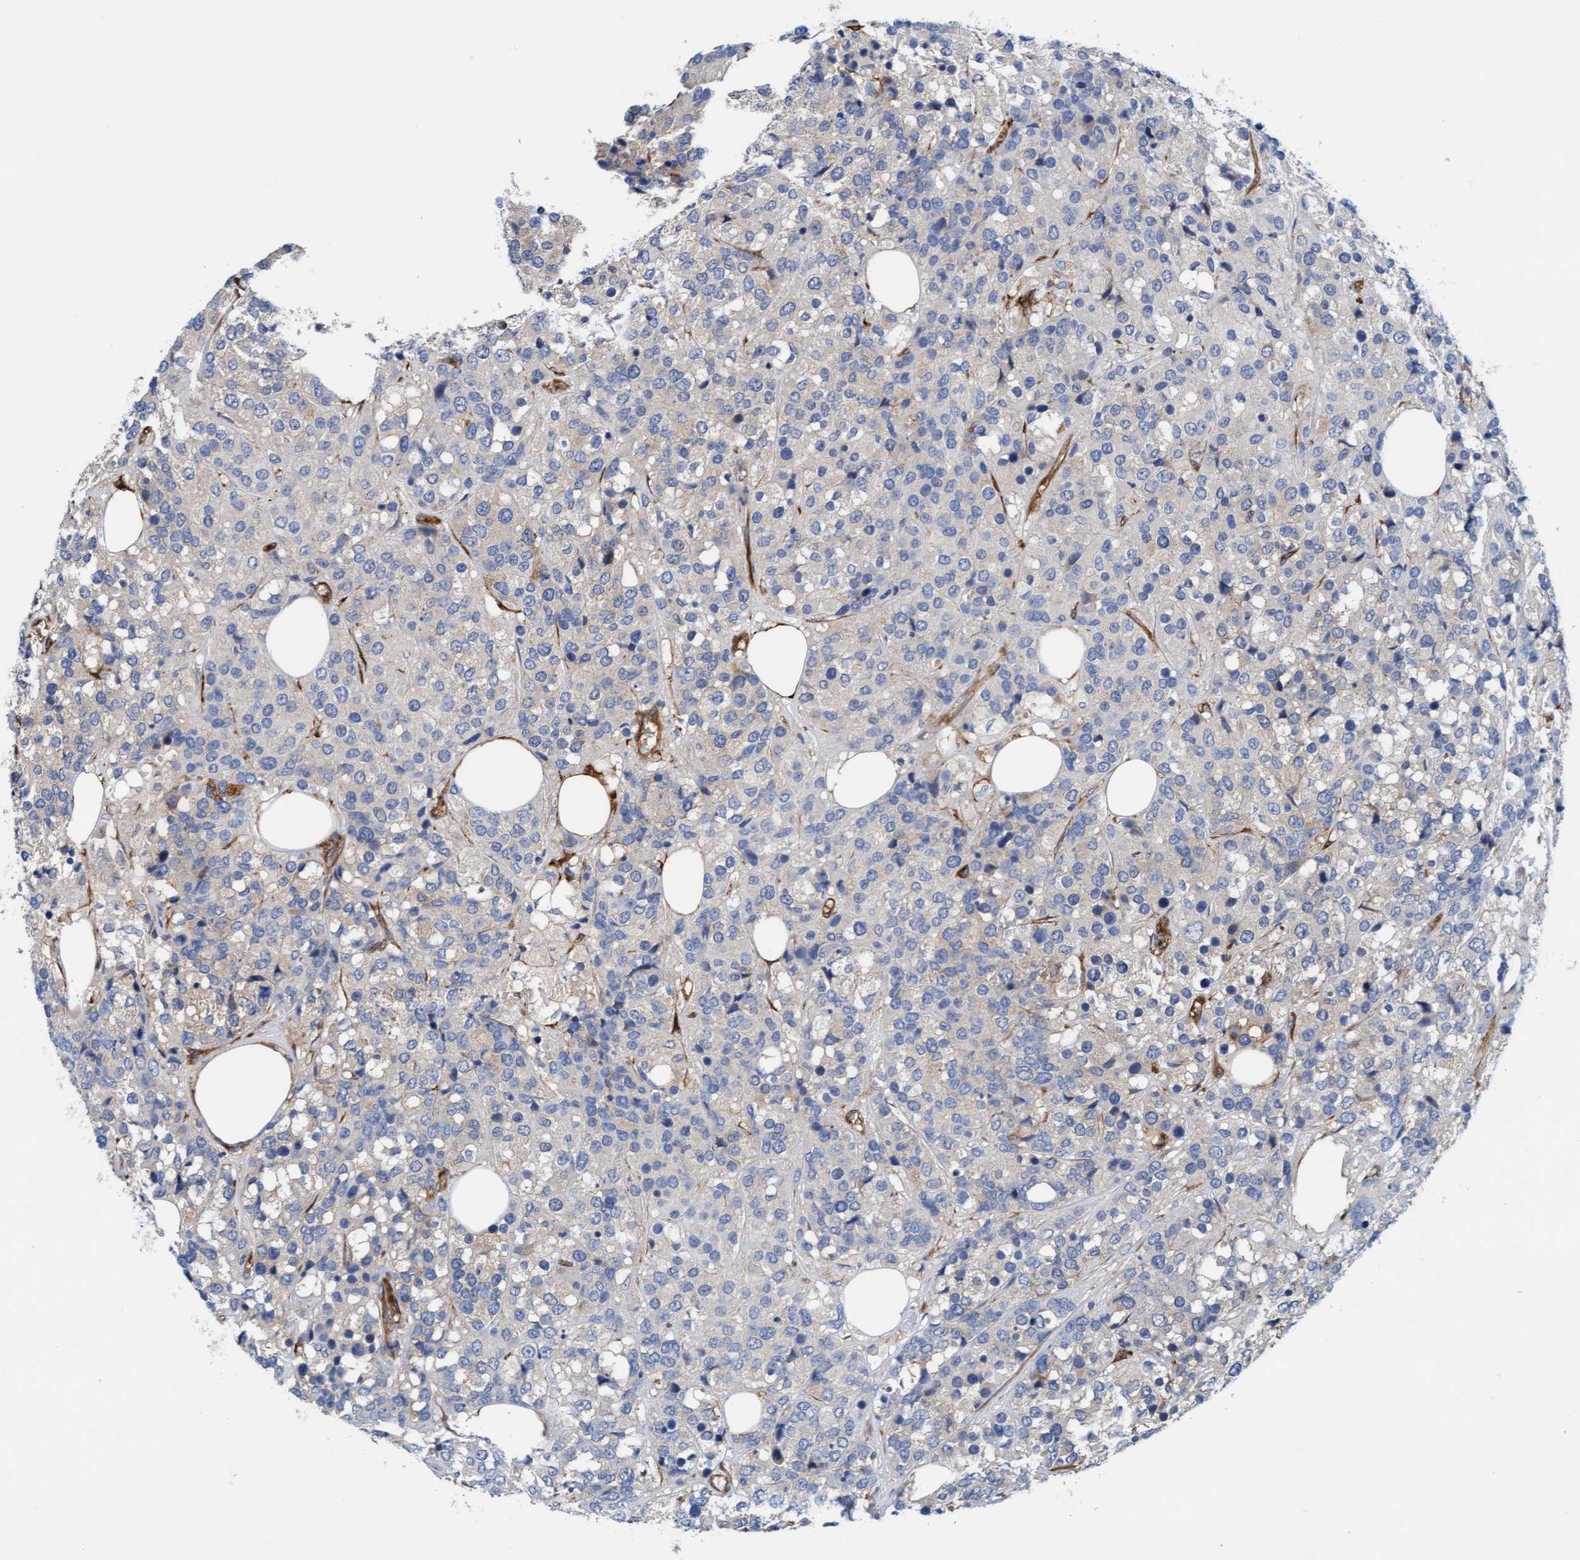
{"staining": {"intensity": "negative", "quantity": "none", "location": "none"}, "tissue": "breast cancer", "cell_type": "Tumor cells", "image_type": "cancer", "snomed": [{"axis": "morphology", "description": "Lobular carcinoma"}, {"axis": "topography", "description": "Breast"}], "caption": "Immunohistochemistry (IHC) photomicrograph of neoplastic tissue: human breast cancer (lobular carcinoma) stained with DAB exhibits no significant protein positivity in tumor cells.", "gene": "FMNL3", "patient": {"sex": "female", "age": 59}}